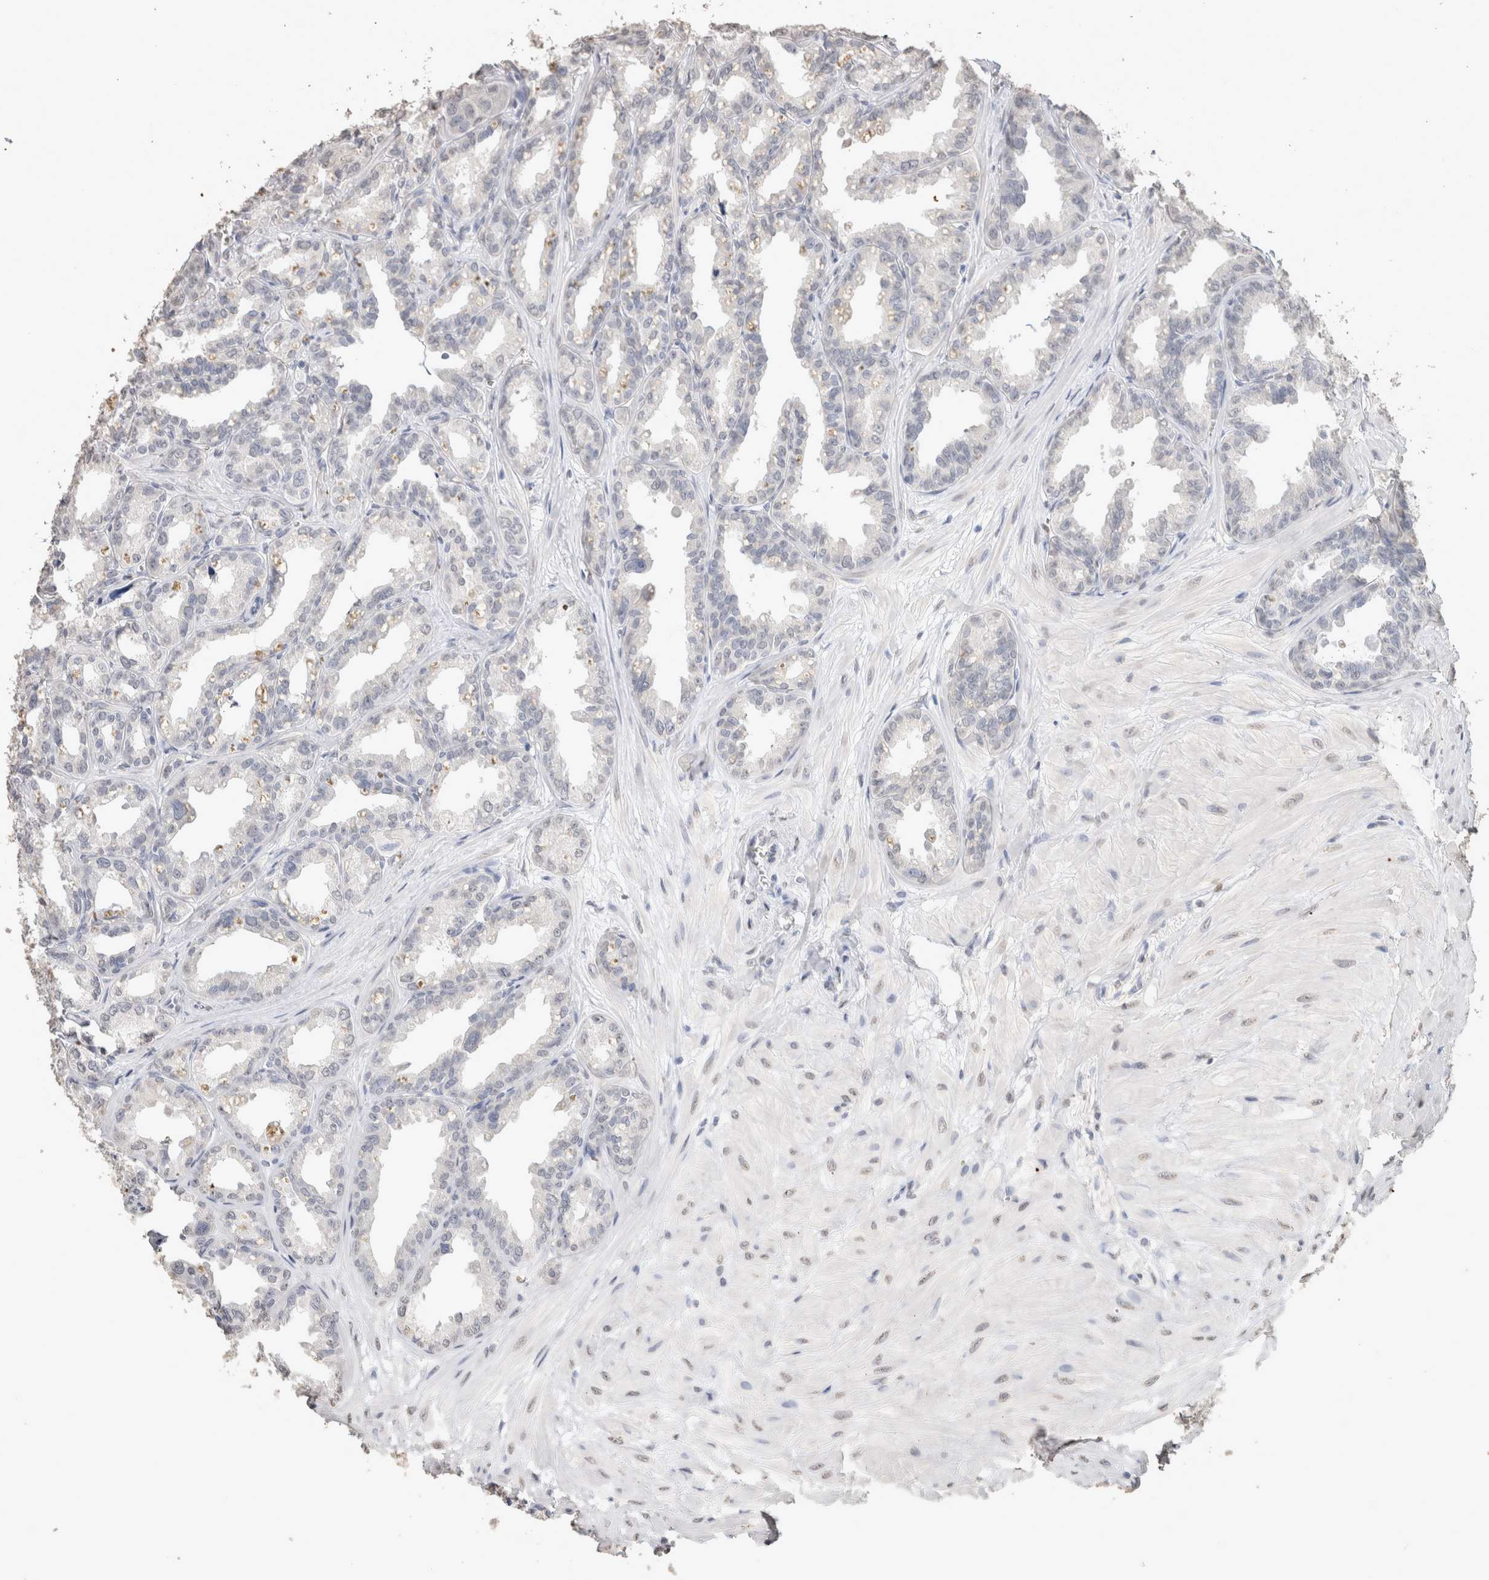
{"staining": {"intensity": "negative", "quantity": "none", "location": "none"}, "tissue": "seminal vesicle", "cell_type": "Glandular cells", "image_type": "normal", "snomed": [{"axis": "morphology", "description": "Normal tissue, NOS"}, {"axis": "topography", "description": "Prostate"}, {"axis": "topography", "description": "Seminal veicle"}], "caption": "Benign seminal vesicle was stained to show a protein in brown. There is no significant positivity in glandular cells. Nuclei are stained in blue.", "gene": "LGALS2", "patient": {"sex": "male", "age": 51}}